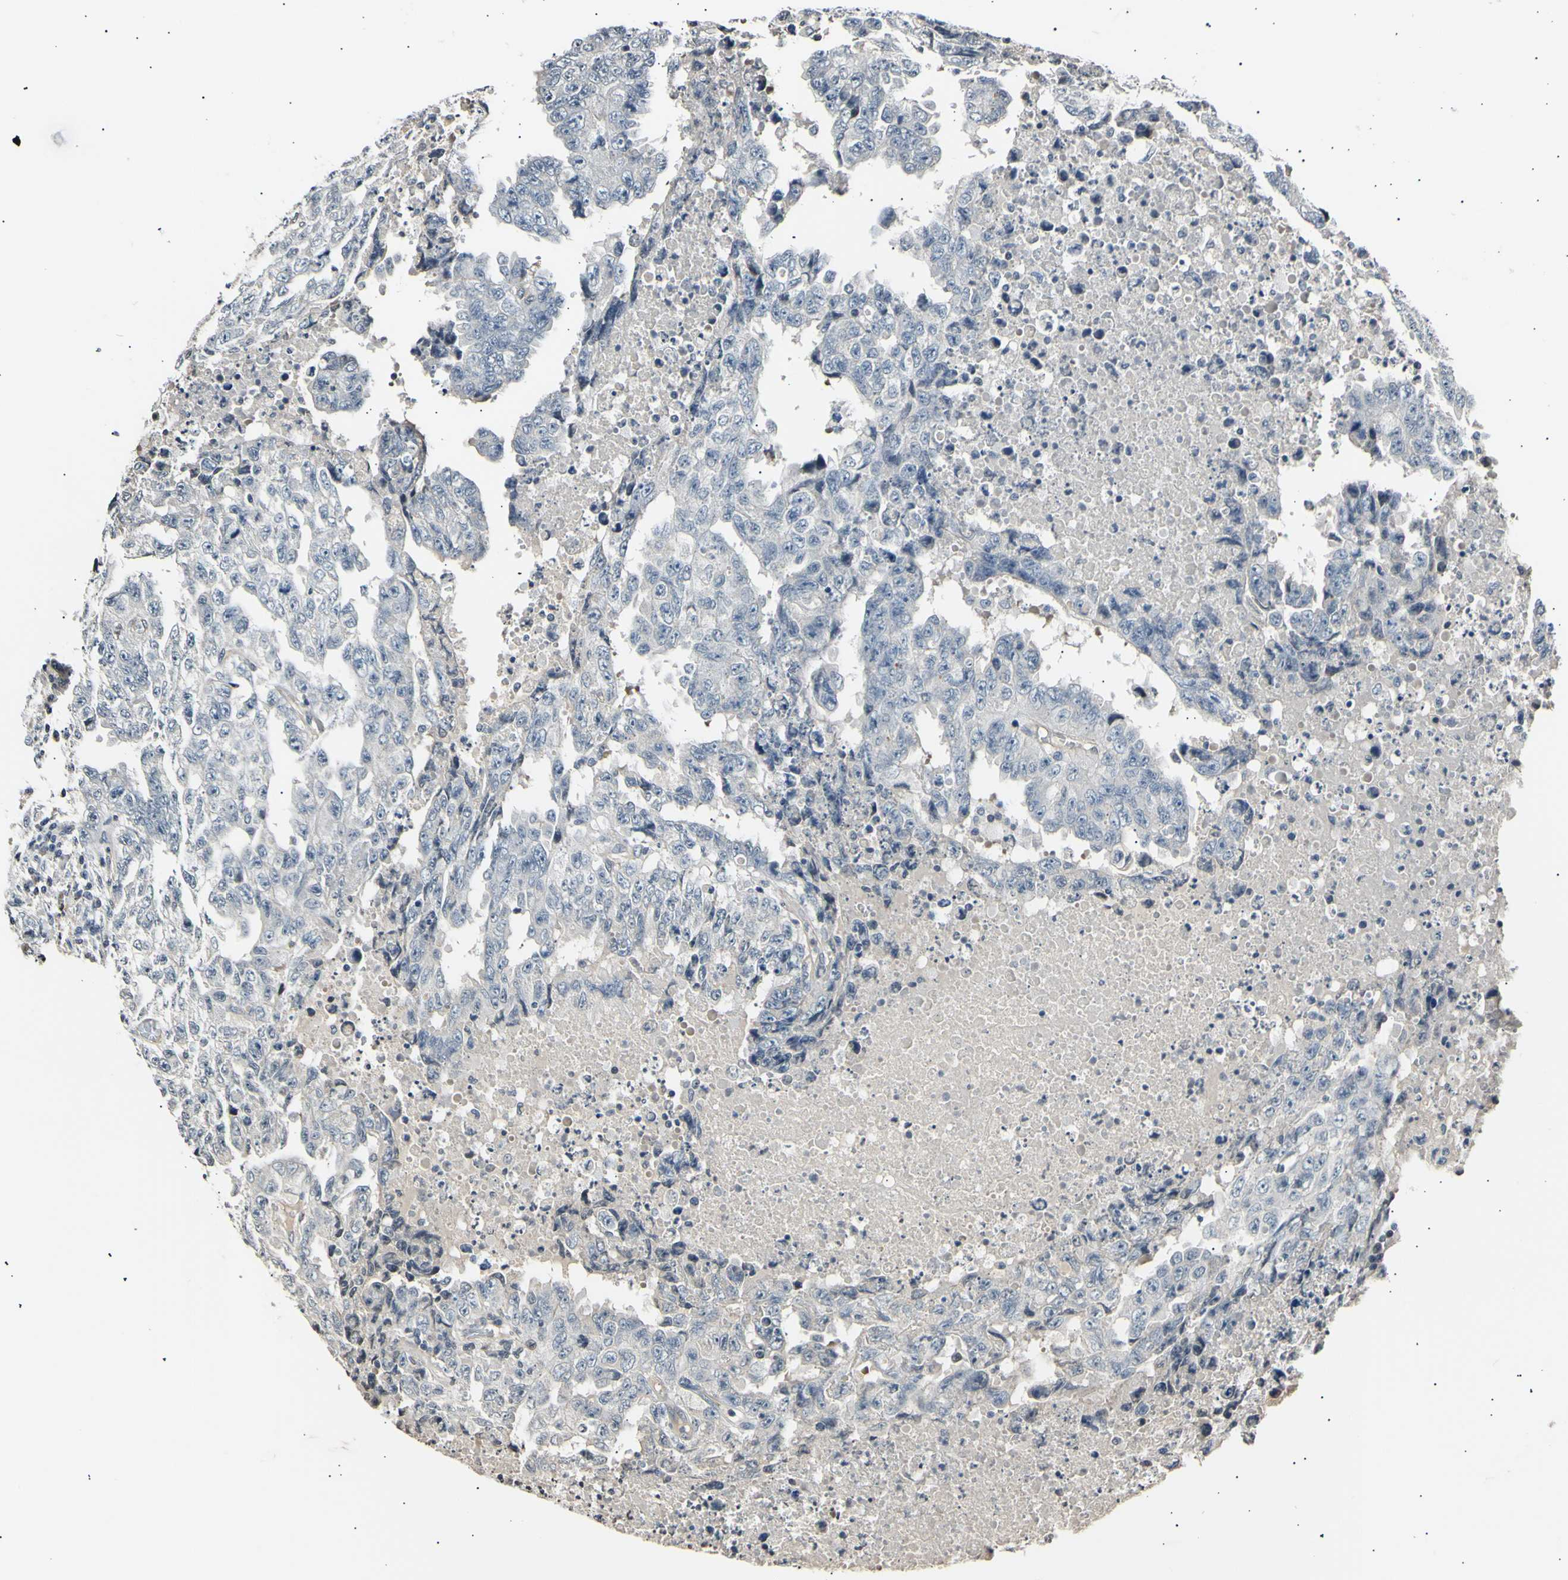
{"staining": {"intensity": "negative", "quantity": "none", "location": "none"}, "tissue": "testis cancer", "cell_type": "Tumor cells", "image_type": "cancer", "snomed": [{"axis": "morphology", "description": "Necrosis, NOS"}, {"axis": "morphology", "description": "Carcinoma, Embryonal, NOS"}, {"axis": "topography", "description": "Testis"}], "caption": "The image displays no staining of tumor cells in embryonal carcinoma (testis). The staining is performed using DAB brown chromogen with nuclei counter-stained in using hematoxylin.", "gene": "AK1", "patient": {"sex": "male", "age": 19}}